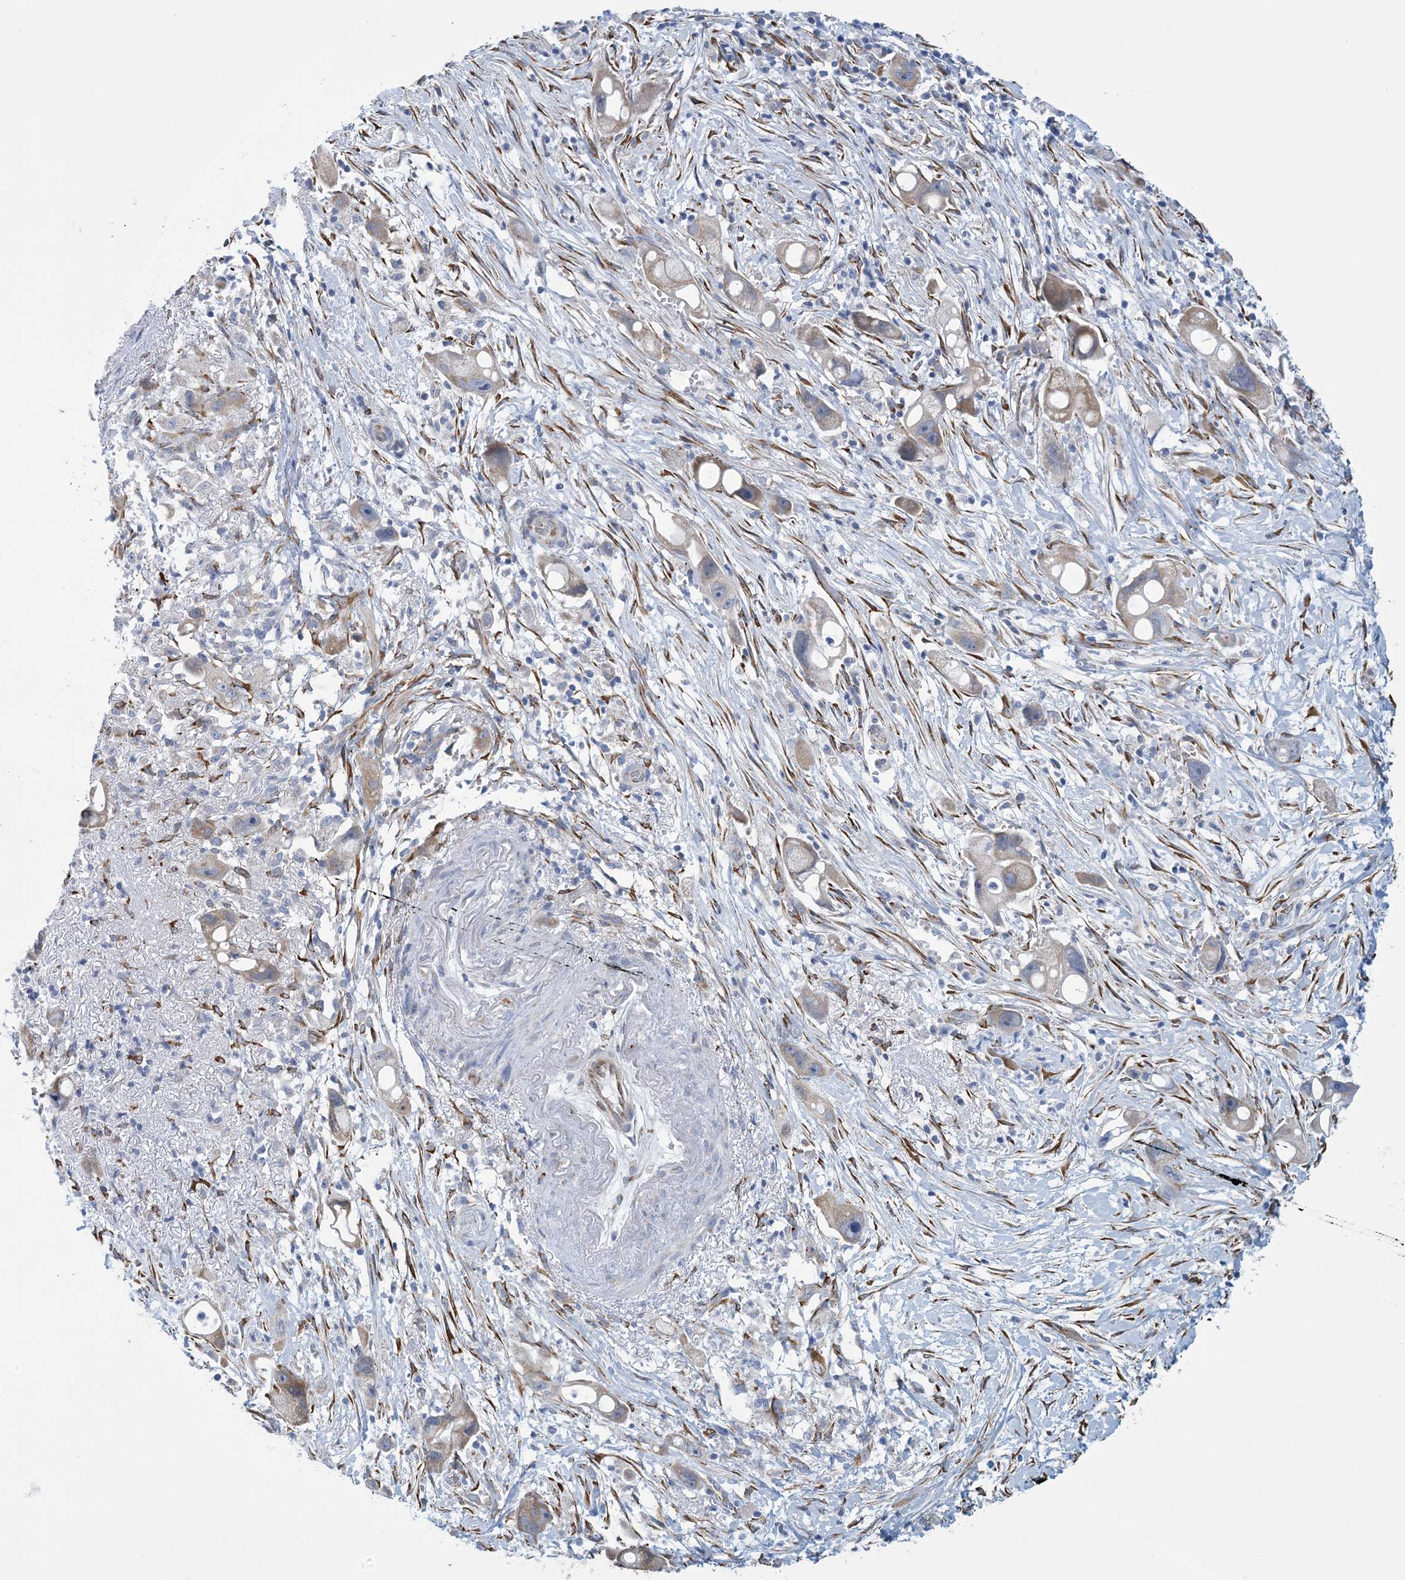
{"staining": {"intensity": "weak", "quantity": ">75%", "location": "cytoplasmic/membranous"}, "tissue": "pancreatic cancer", "cell_type": "Tumor cells", "image_type": "cancer", "snomed": [{"axis": "morphology", "description": "Normal tissue, NOS"}, {"axis": "morphology", "description": "Adenocarcinoma, NOS"}, {"axis": "topography", "description": "Pancreas"}], "caption": "Pancreatic cancer was stained to show a protein in brown. There is low levels of weak cytoplasmic/membranous expression in about >75% of tumor cells. The staining is performed using DAB brown chromogen to label protein expression. The nuclei are counter-stained blue using hematoxylin.", "gene": "CCDC14", "patient": {"sex": "female", "age": 68}}